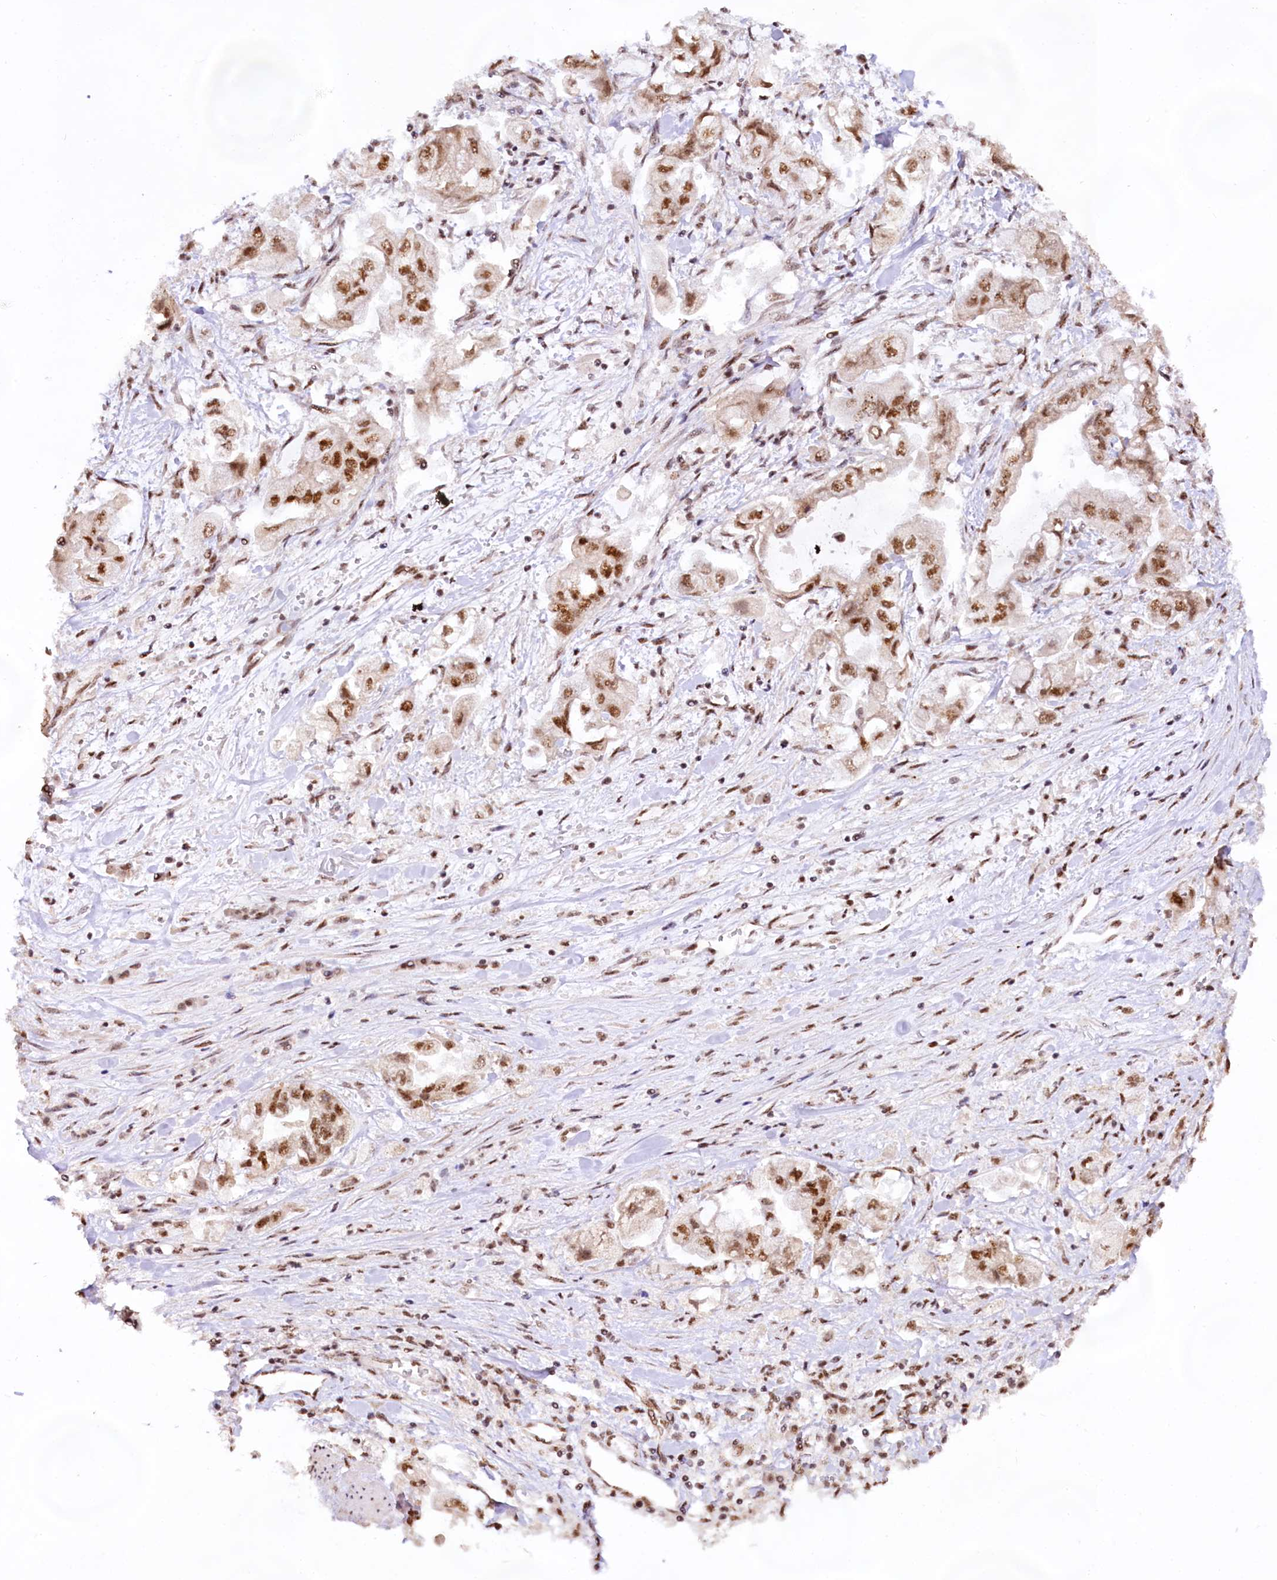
{"staining": {"intensity": "moderate", "quantity": ">75%", "location": "nuclear"}, "tissue": "stomach cancer", "cell_type": "Tumor cells", "image_type": "cancer", "snomed": [{"axis": "morphology", "description": "Adenocarcinoma, NOS"}, {"axis": "topography", "description": "Stomach"}], "caption": "There is medium levels of moderate nuclear expression in tumor cells of stomach cancer, as demonstrated by immunohistochemical staining (brown color).", "gene": "HIRA", "patient": {"sex": "male", "age": 62}}